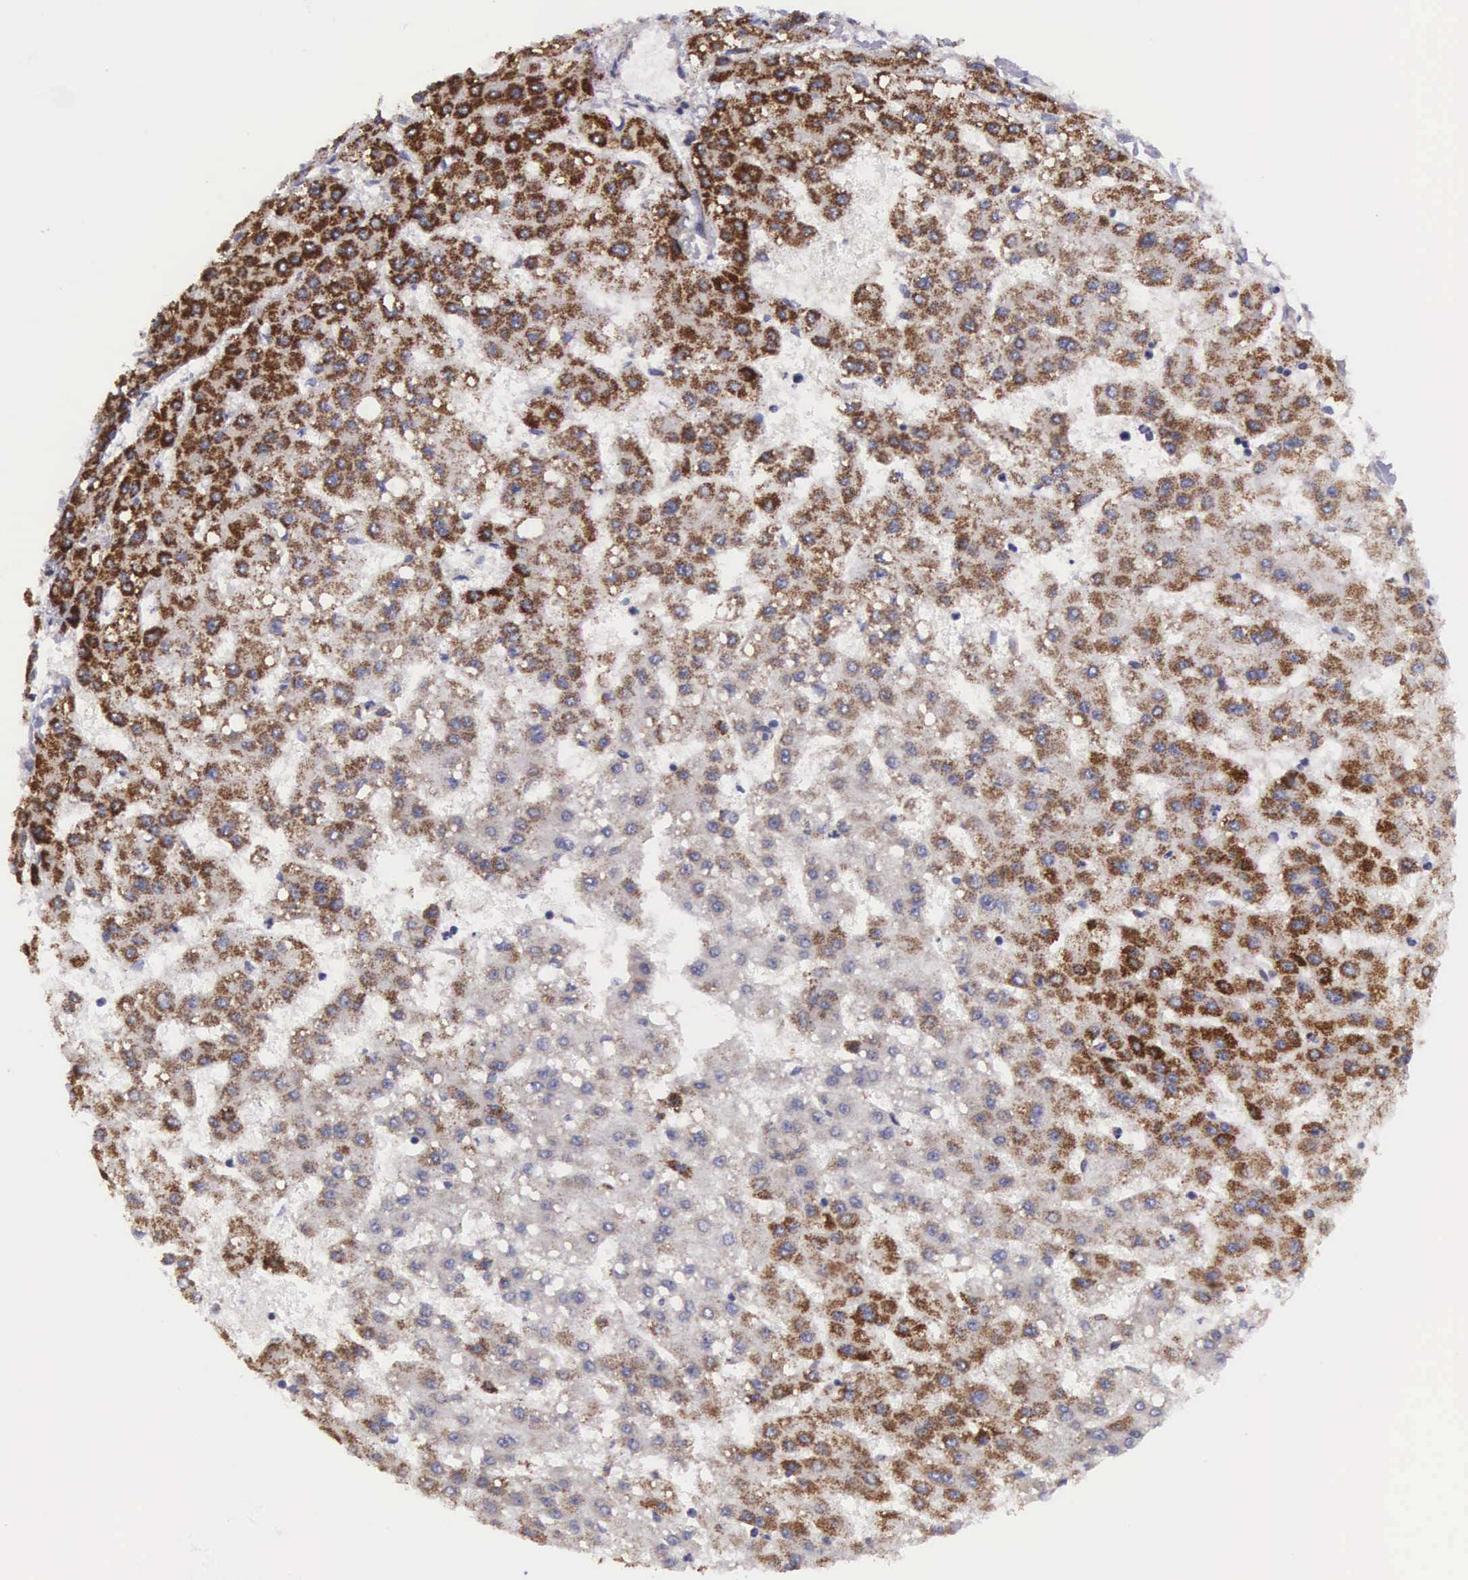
{"staining": {"intensity": "moderate", "quantity": "25%-75%", "location": "cytoplasmic/membranous"}, "tissue": "liver cancer", "cell_type": "Tumor cells", "image_type": "cancer", "snomed": [{"axis": "morphology", "description": "Carcinoma, Hepatocellular, NOS"}, {"axis": "topography", "description": "Liver"}], "caption": "A high-resolution histopathology image shows immunohistochemistry (IHC) staining of liver hepatocellular carcinoma, which shows moderate cytoplasmic/membranous expression in about 25%-75% of tumor cells.", "gene": "EMID1", "patient": {"sex": "female", "age": 52}}